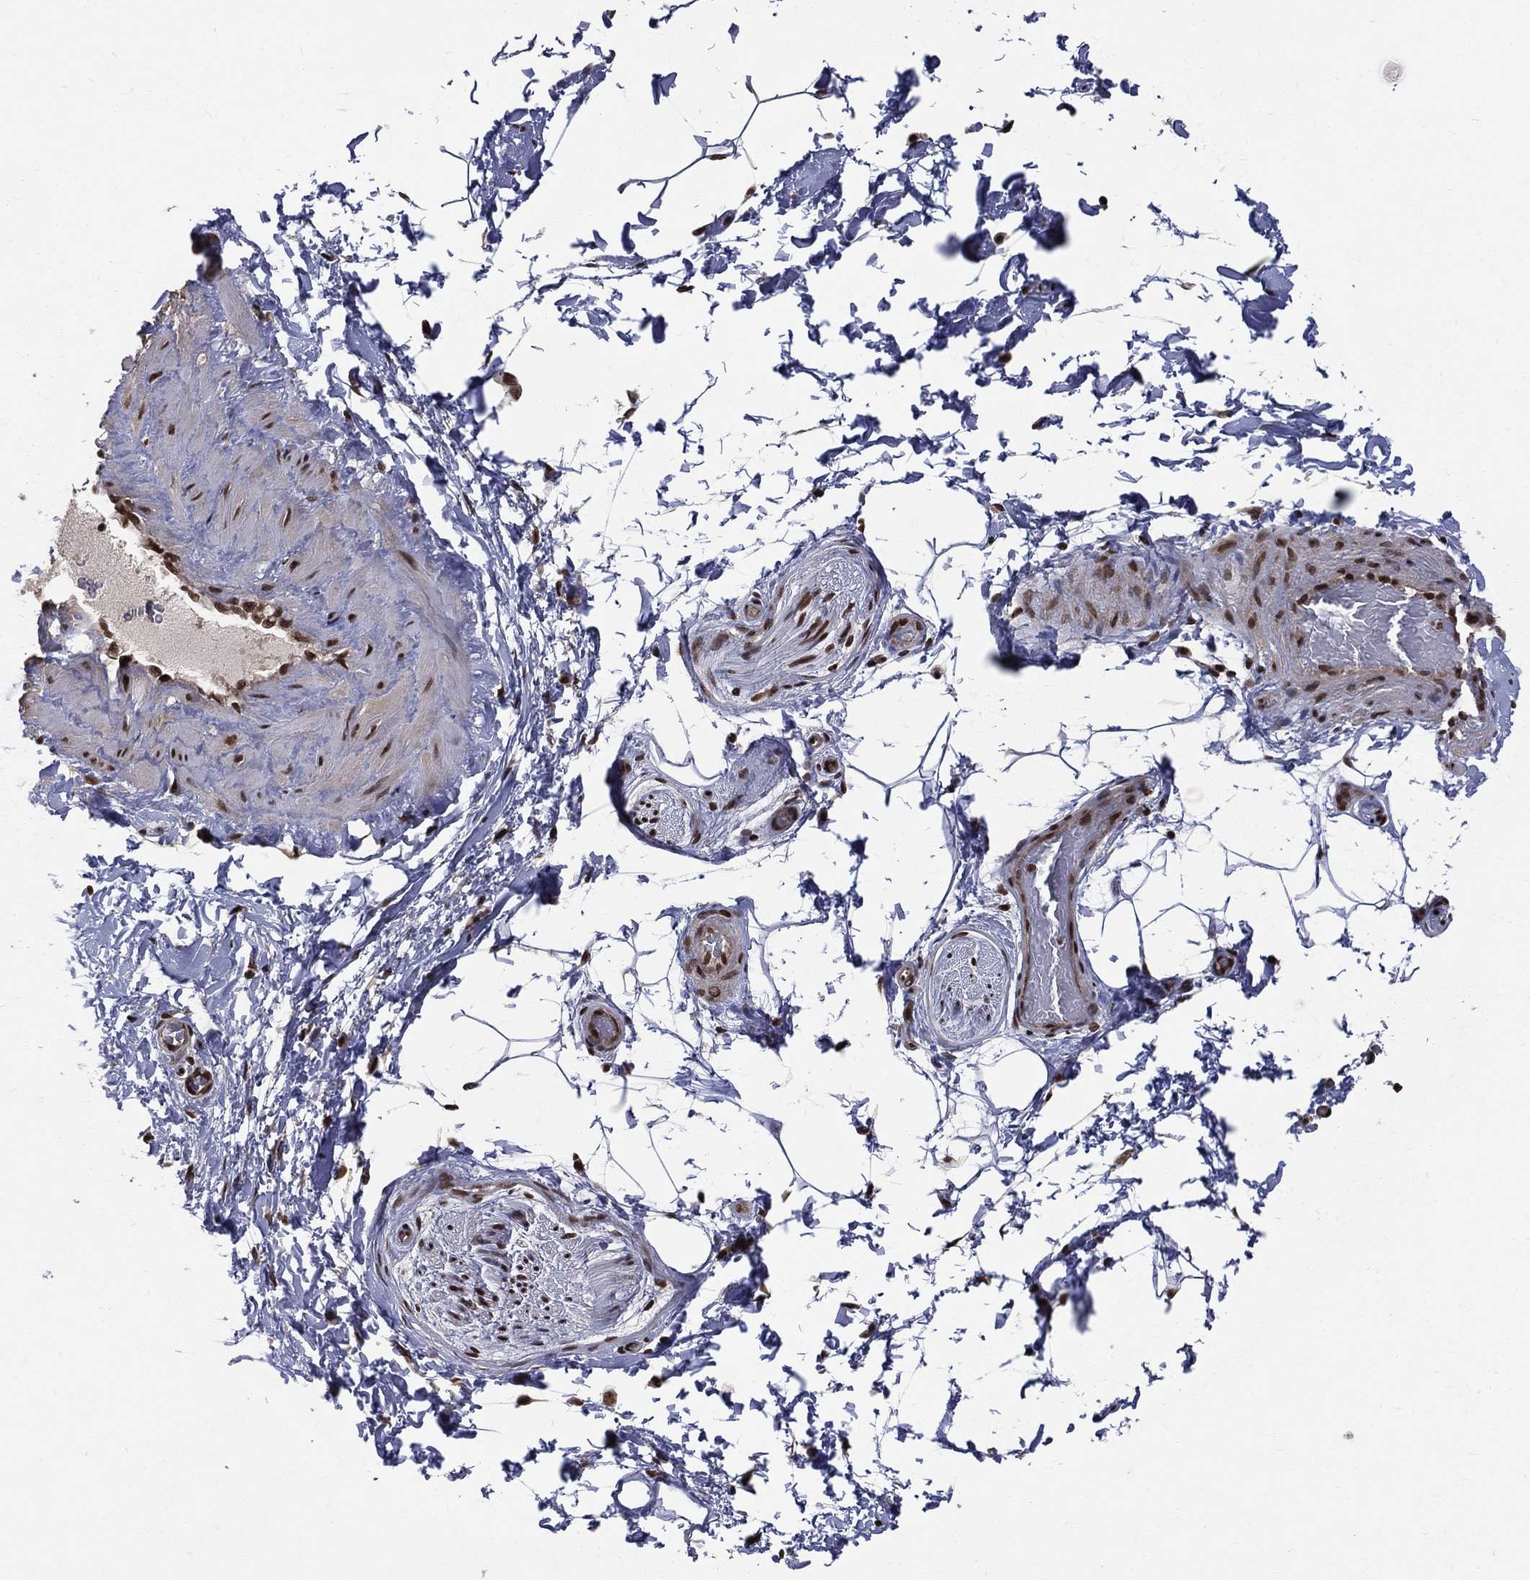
{"staining": {"intensity": "negative", "quantity": "none", "location": "none"}, "tissue": "soft tissue", "cell_type": "Fibroblasts", "image_type": "normal", "snomed": [{"axis": "morphology", "description": "Normal tissue, NOS"}, {"axis": "topography", "description": "Soft tissue"}, {"axis": "topography", "description": "Vascular tissue"}], "caption": "IHC histopathology image of benign soft tissue: soft tissue stained with DAB reveals no significant protein expression in fibroblasts. (IHC, brightfield microscopy, high magnification).", "gene": "SMC3", "patient": {"sex": "male", "age": 41}}